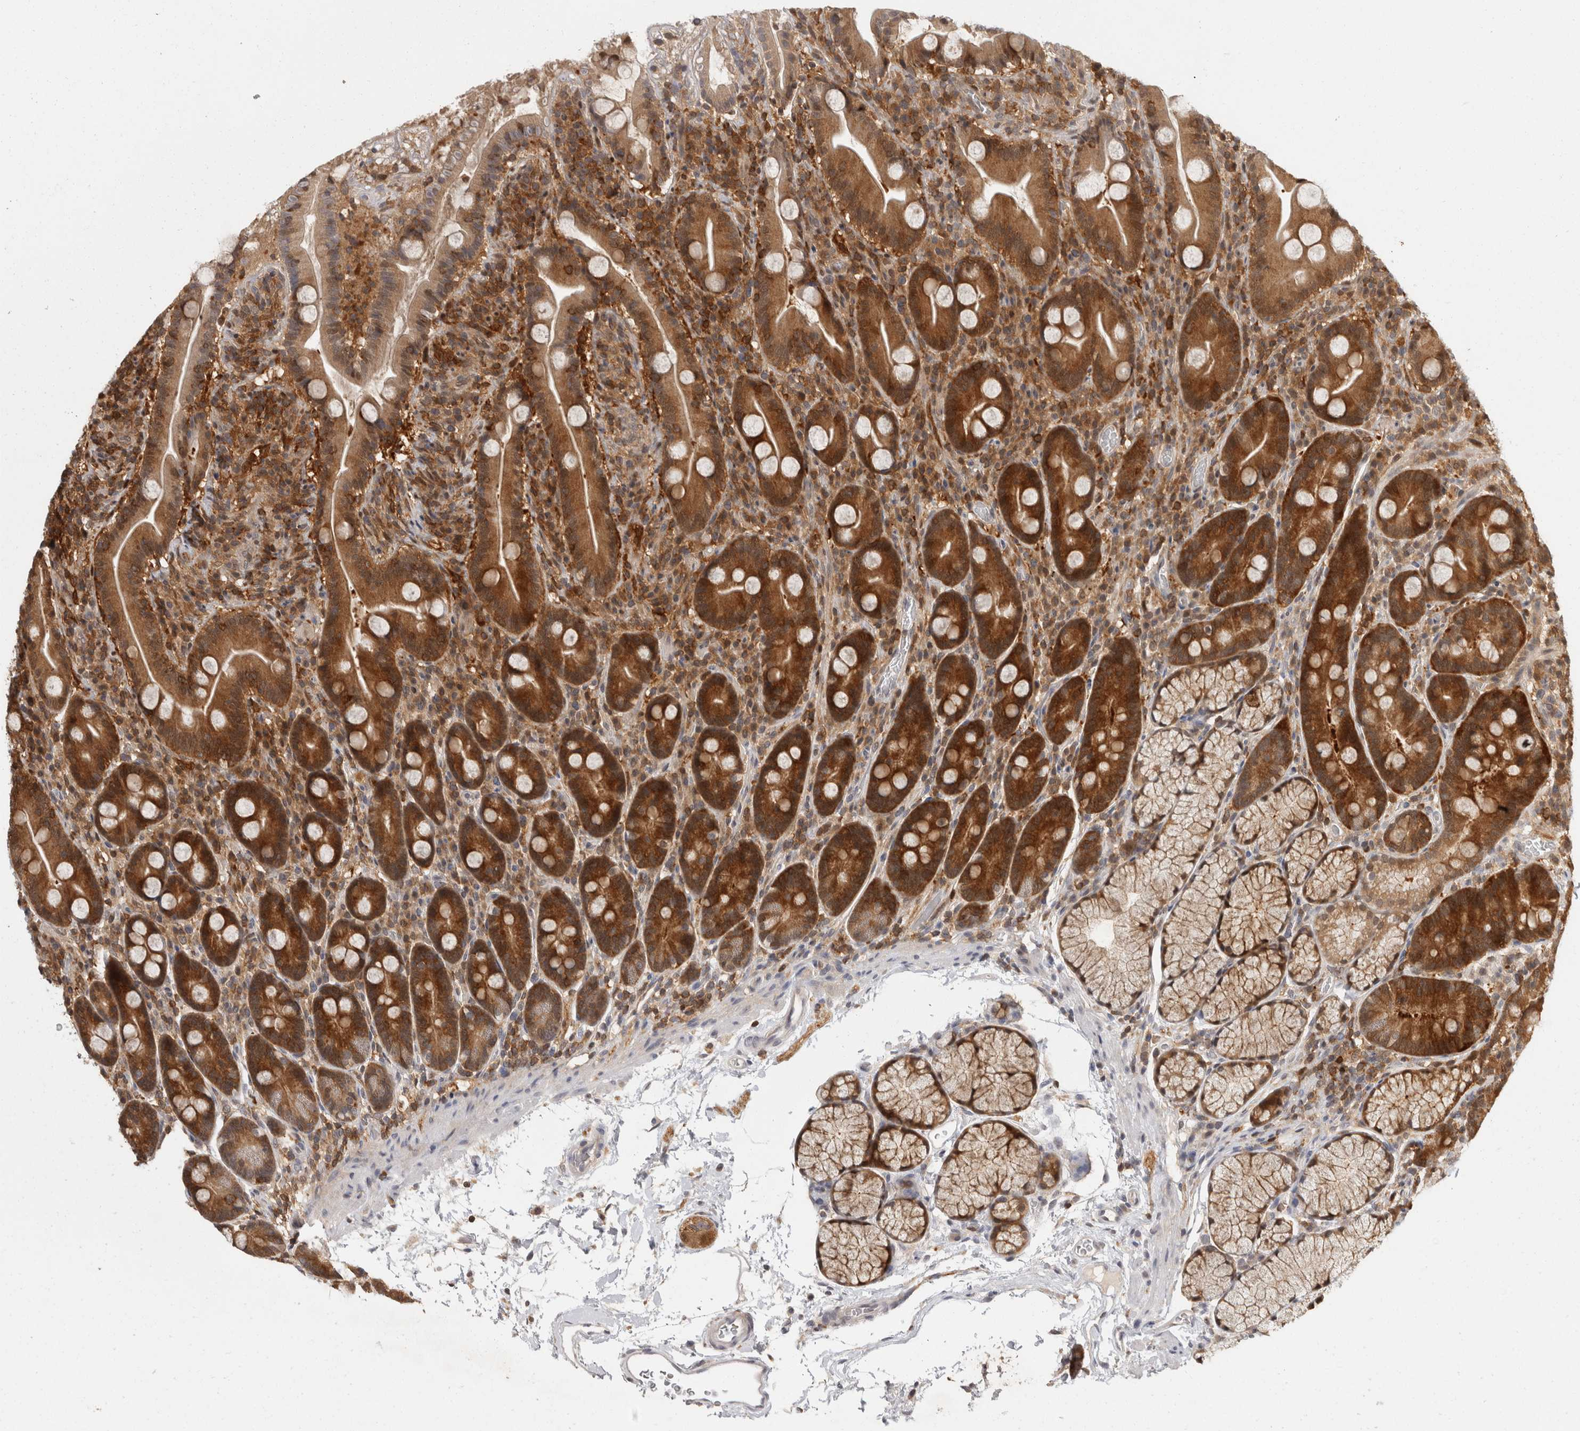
{"staining": {"intensity": "strong", "quantity": "25%-75%", "location": "cytoplasmic/membranous"}, "tissue": "duodenum", "cell_type": "Glandular cells", "image_type": "normal", "snomed": [{"axis": "morphology", "description": "Normal tissue, NOS"}, {"axis": "topography", "description": "Duodenum"}], "caption": "A brown stain labels strong cytoplasmic/membranous staining of a protein in glandular cells of normal human duodenum. Nuclei are stained in blue.", "gene": "ACAT2", "patient": {"sex": "male", "age": 35}}